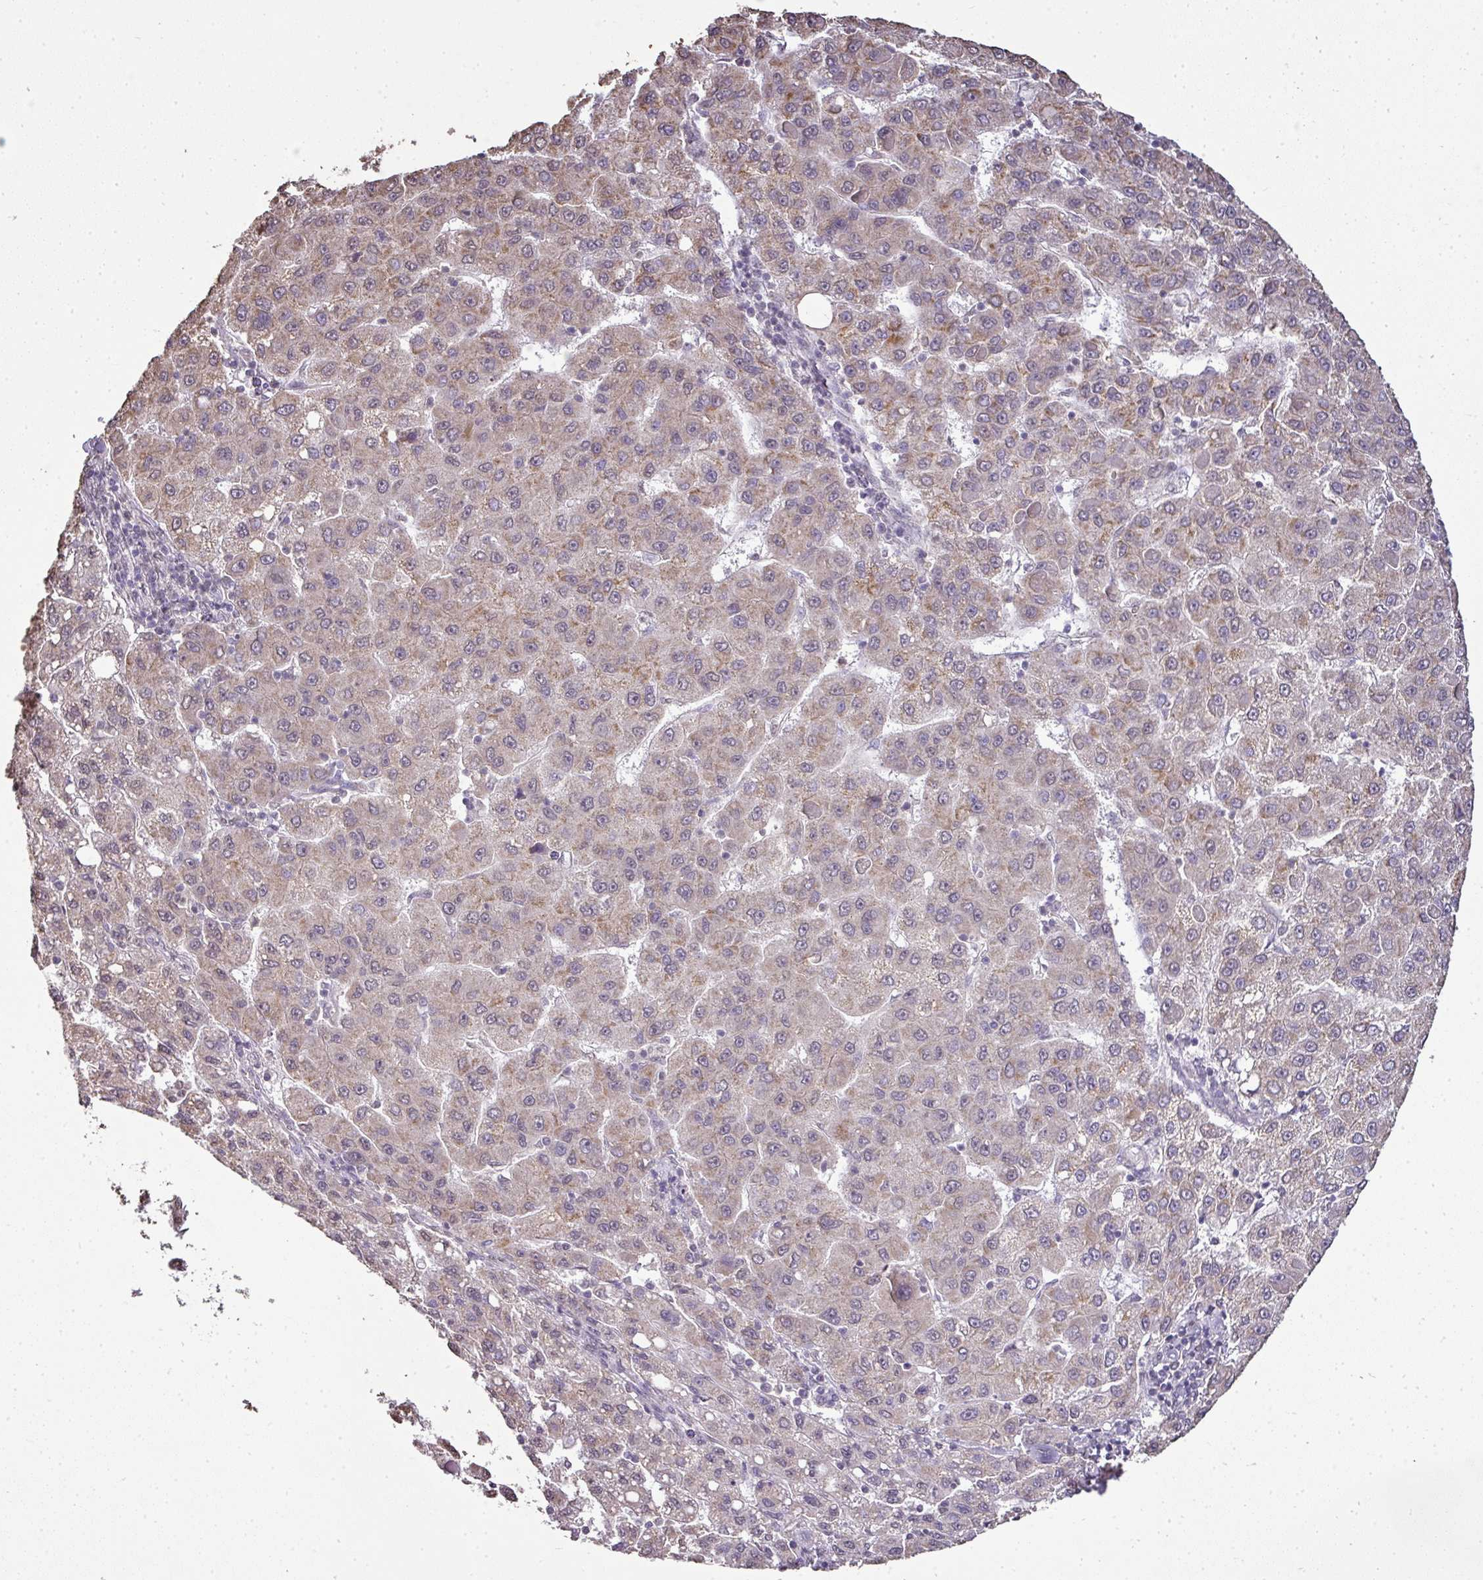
{"staining": {"intensity": "weak", "quantity": "25%-75%", "location": "cytoplasmic/membranous"}, "tissue": "liver cancer", "cell_type": "Tumor cells", "image_type": "cancer", "snomed": [{"axis": "morphology", "description": "Carcinoma, Hepatocellular, NOS"}, {"axis": "topography", "description": "Liver"}], "caption": "A low amount of weak cytoplasmic/membranous staining is seen in about 25%-75% of tumor cells in hepatocellular carcinoma (liver) tissue.", "gene": "JPH2", "patient": {"sex": "female", "age": 82}}